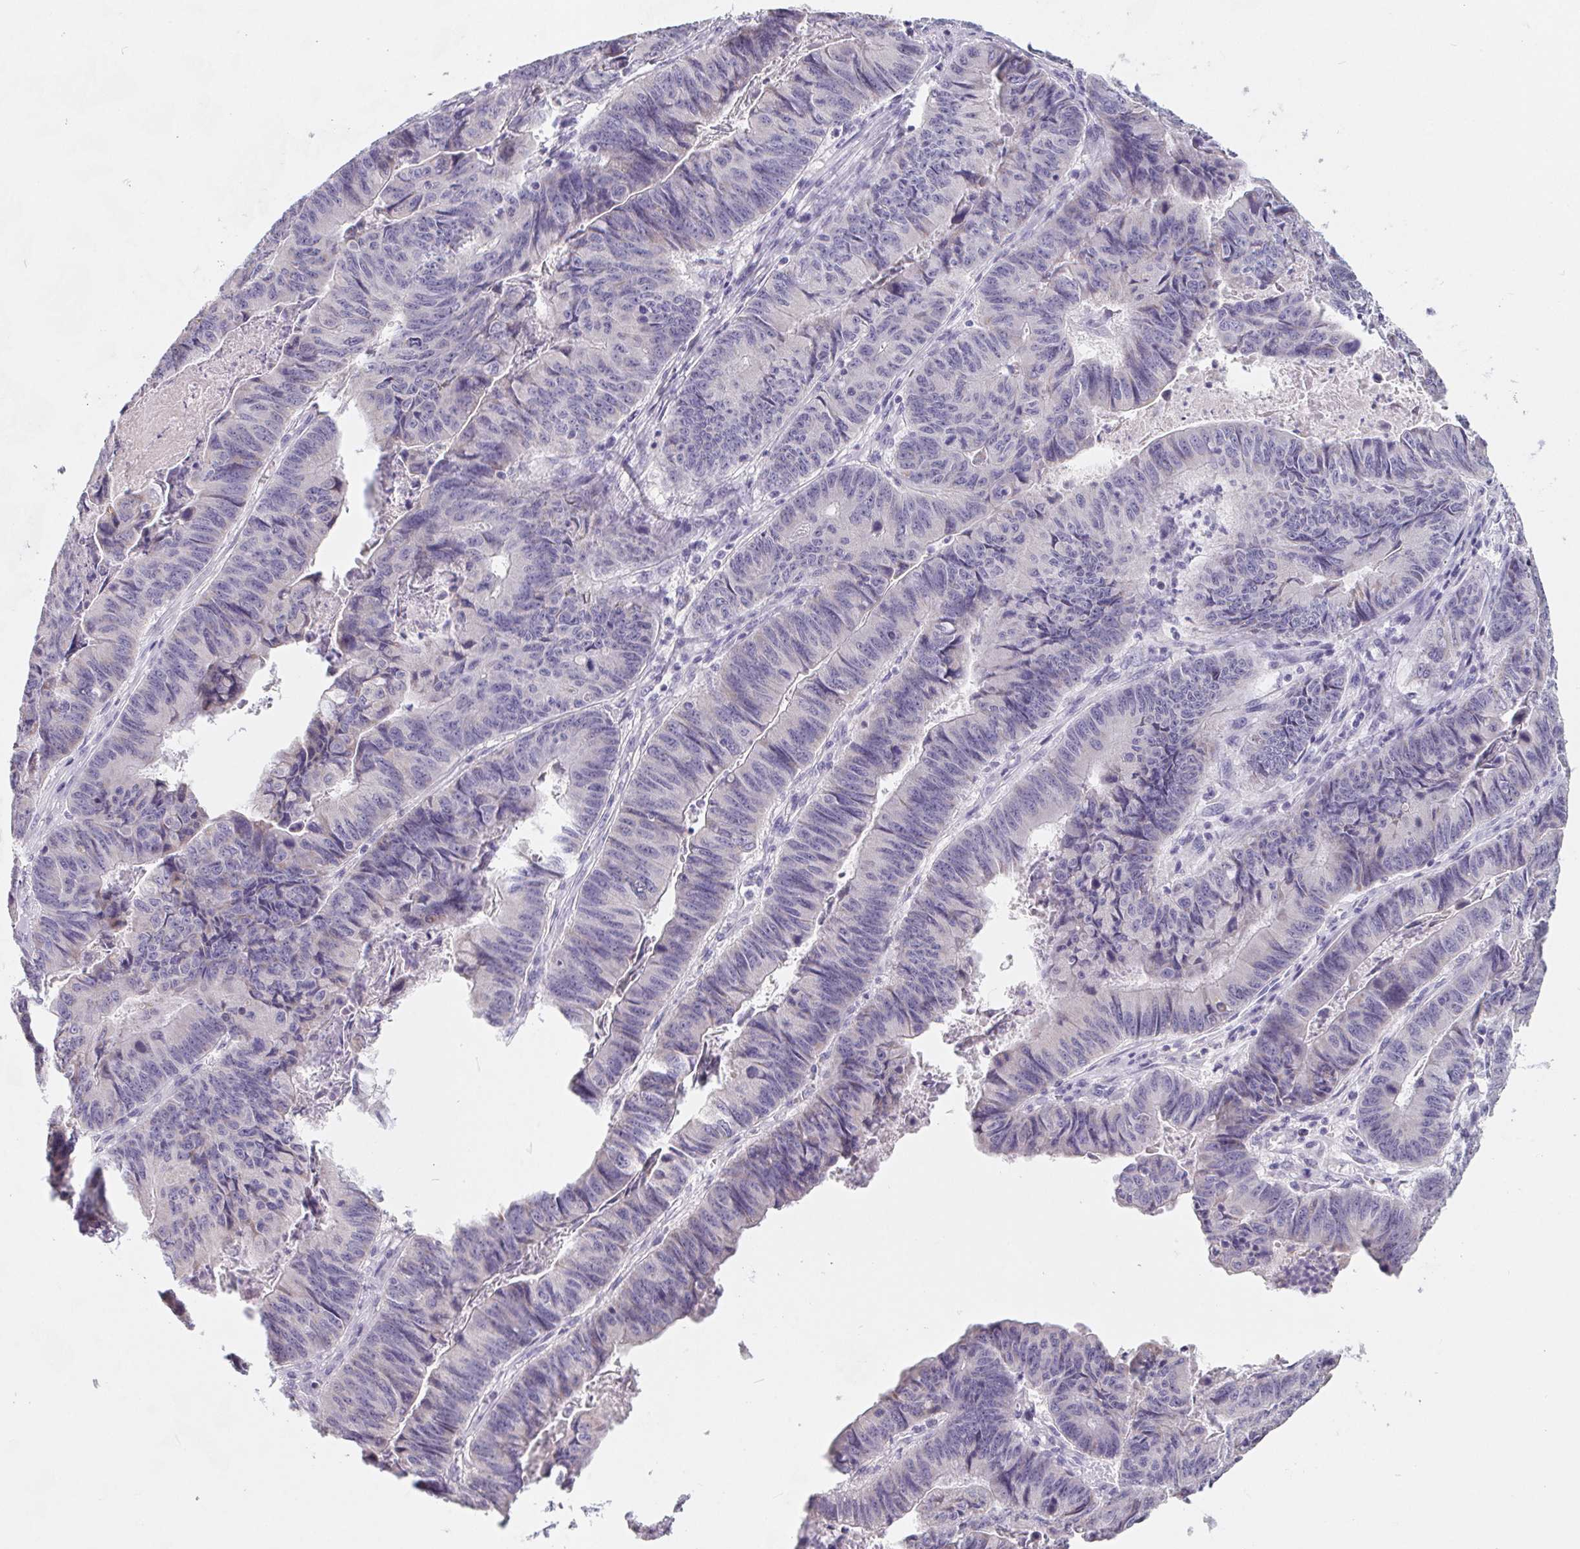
{"staining": {"intensity": "negative", "quantity": "none", "location": "none"}, "tissue": "stomach cancer", "cell_type": "Tumor cells", "image_type": "cancer", "snomed": [{"axis": "morphology", "description": "Adenocarcinoma, NOS"}, {"axis": "topography", "description": "Stomach, lower"}], "caption": "Immunohistochemical staining of human stomach cancer shows no significant positivity in tumor cells.", "gene": "FDX1", "patient": {"sex": "male", "age": 77}}